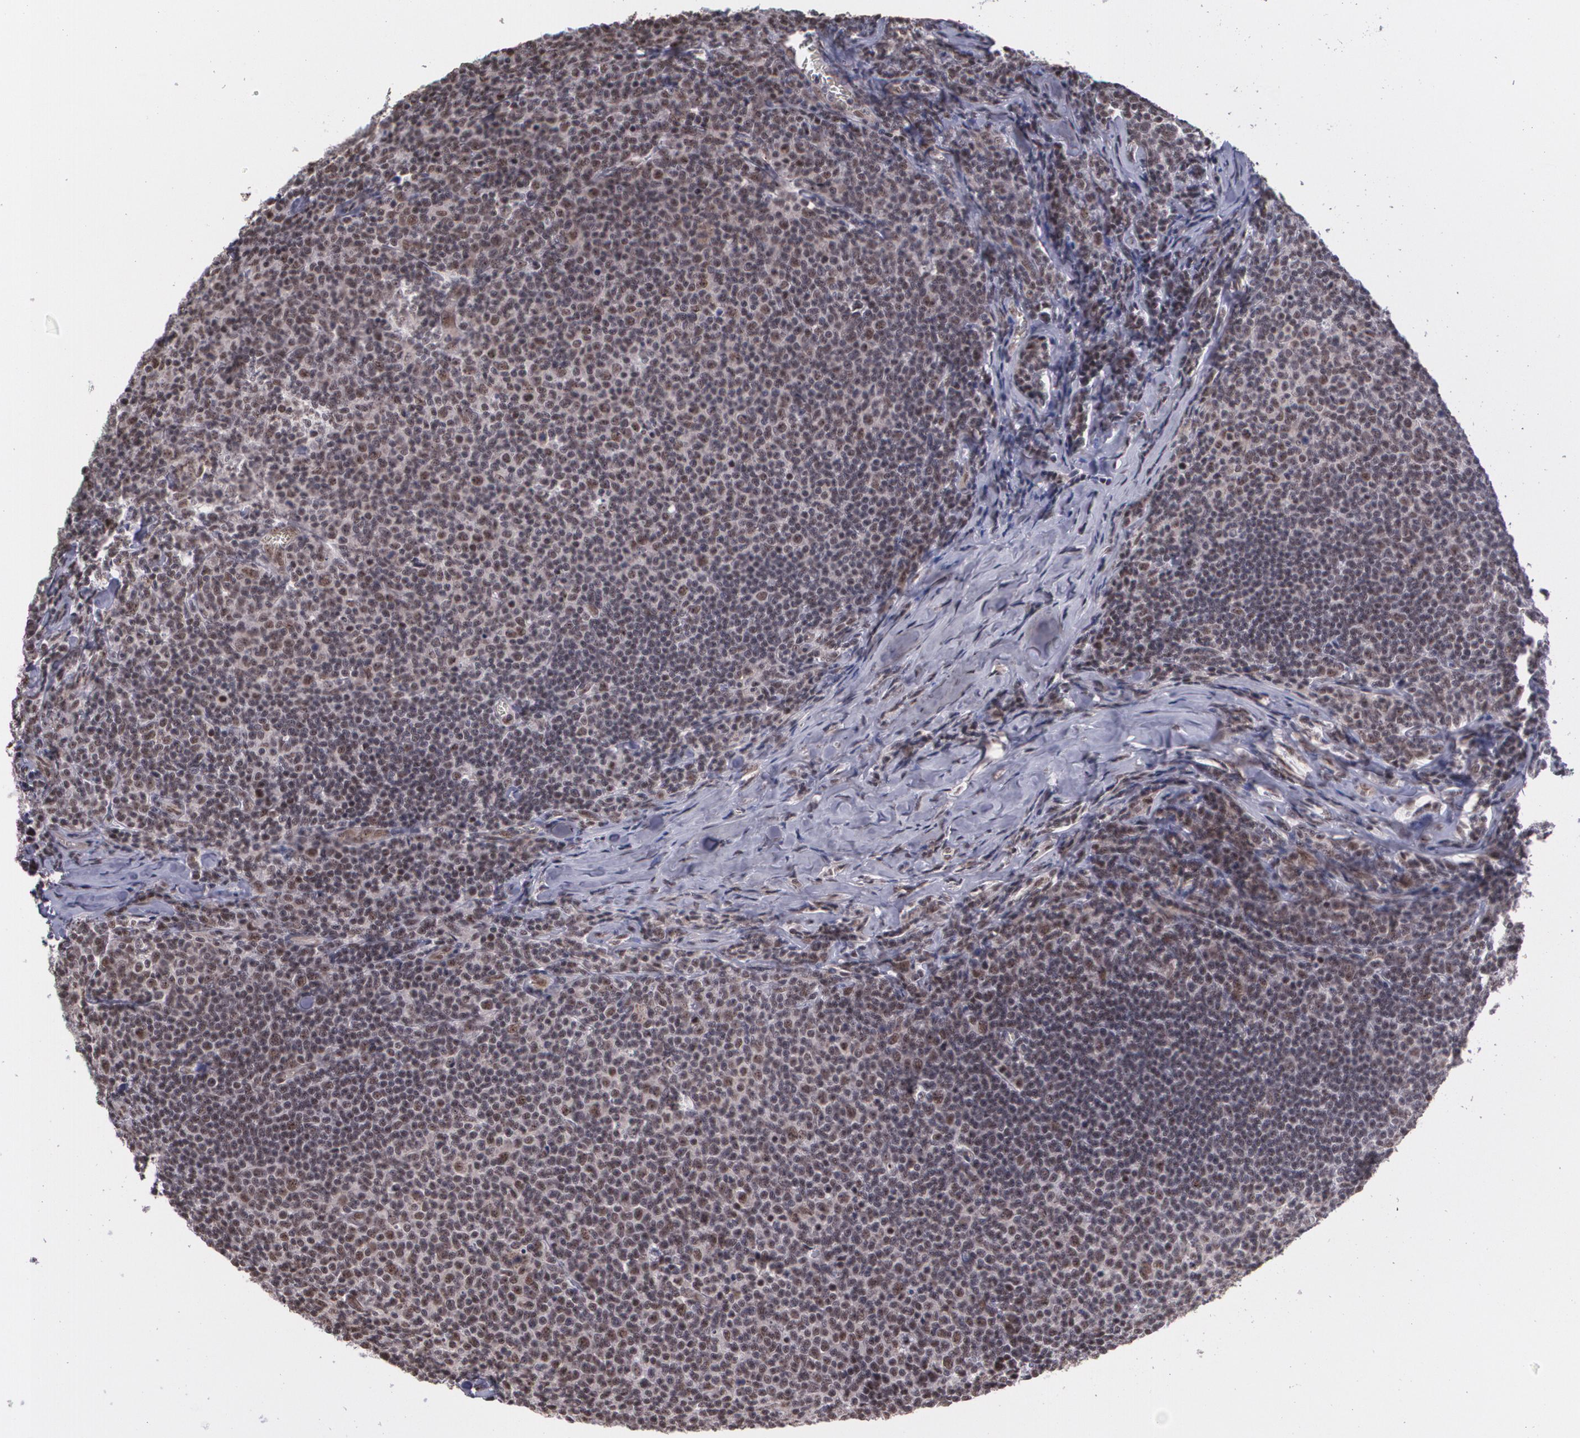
{"staining": {"intensity": "weak", "quantity": "25%-75%", "location": "cytoplasmic/membranous,nuclear"}, "tissue": "lymphoma", "cell_type": "Tumor cells", "image_type": "cancer", "snomed": [{"axis": "morphology", "description": "Malignant lymphoma, non-Hodgkin's type, Low grade"}, {"axis": "topography", "description": "Lymph node"}], "caption": "A photomicrograph of malignant lymphoma, non-Hodgkin's type (low-grade) stained for a protein shows weak cytoplasmic/membranous and nuclear brown staining in tumor cells.", "gene": "C6orf15", "patient": {"sex": "male", "age": 74}}